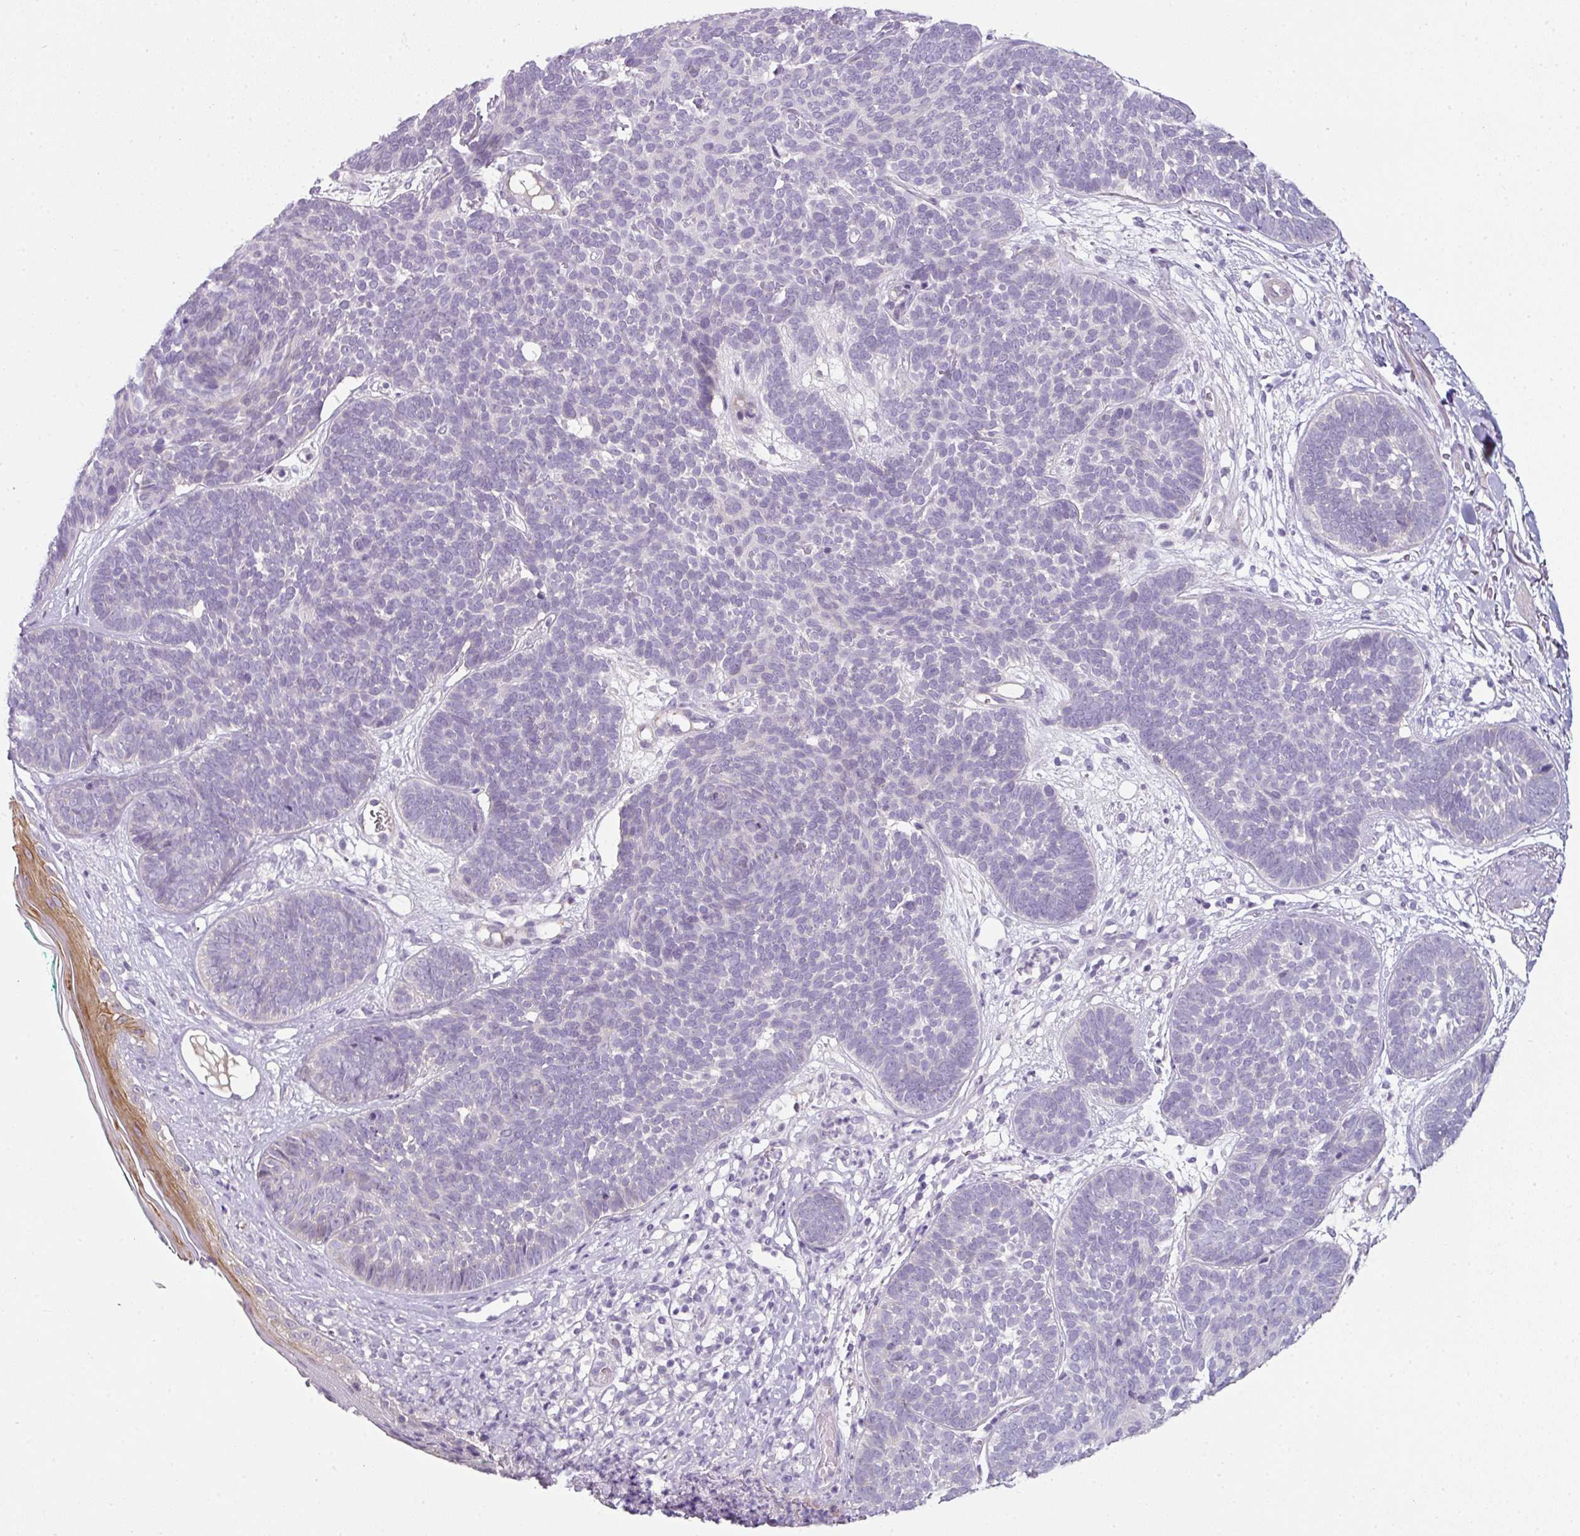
{"staining": {"intensity": "negative", "quantity": "none", "location": "none"}, "tissue": "skin cancer", "cell_type": "Tumor cells", "image_type": "cancer", "snomed": [{"axis": "morphology", "description": "Basal cell carcinoma"}, {"axis": "topography", "description": "Skin"}, {"axis": "topography", "description": "Skin of neck"}, {"axis": "topography", "description": "Skin of shoulder"}, {"axis": "topography", "description": "Skin of back"}], "caption": "Human basal cell carcinoma (skin) stained for a protein using immunohistochemistry (IHC) shows no staining in tumor cells.", "gene": "FHAD1", "patient": {"sex": "male", "age": 80}}